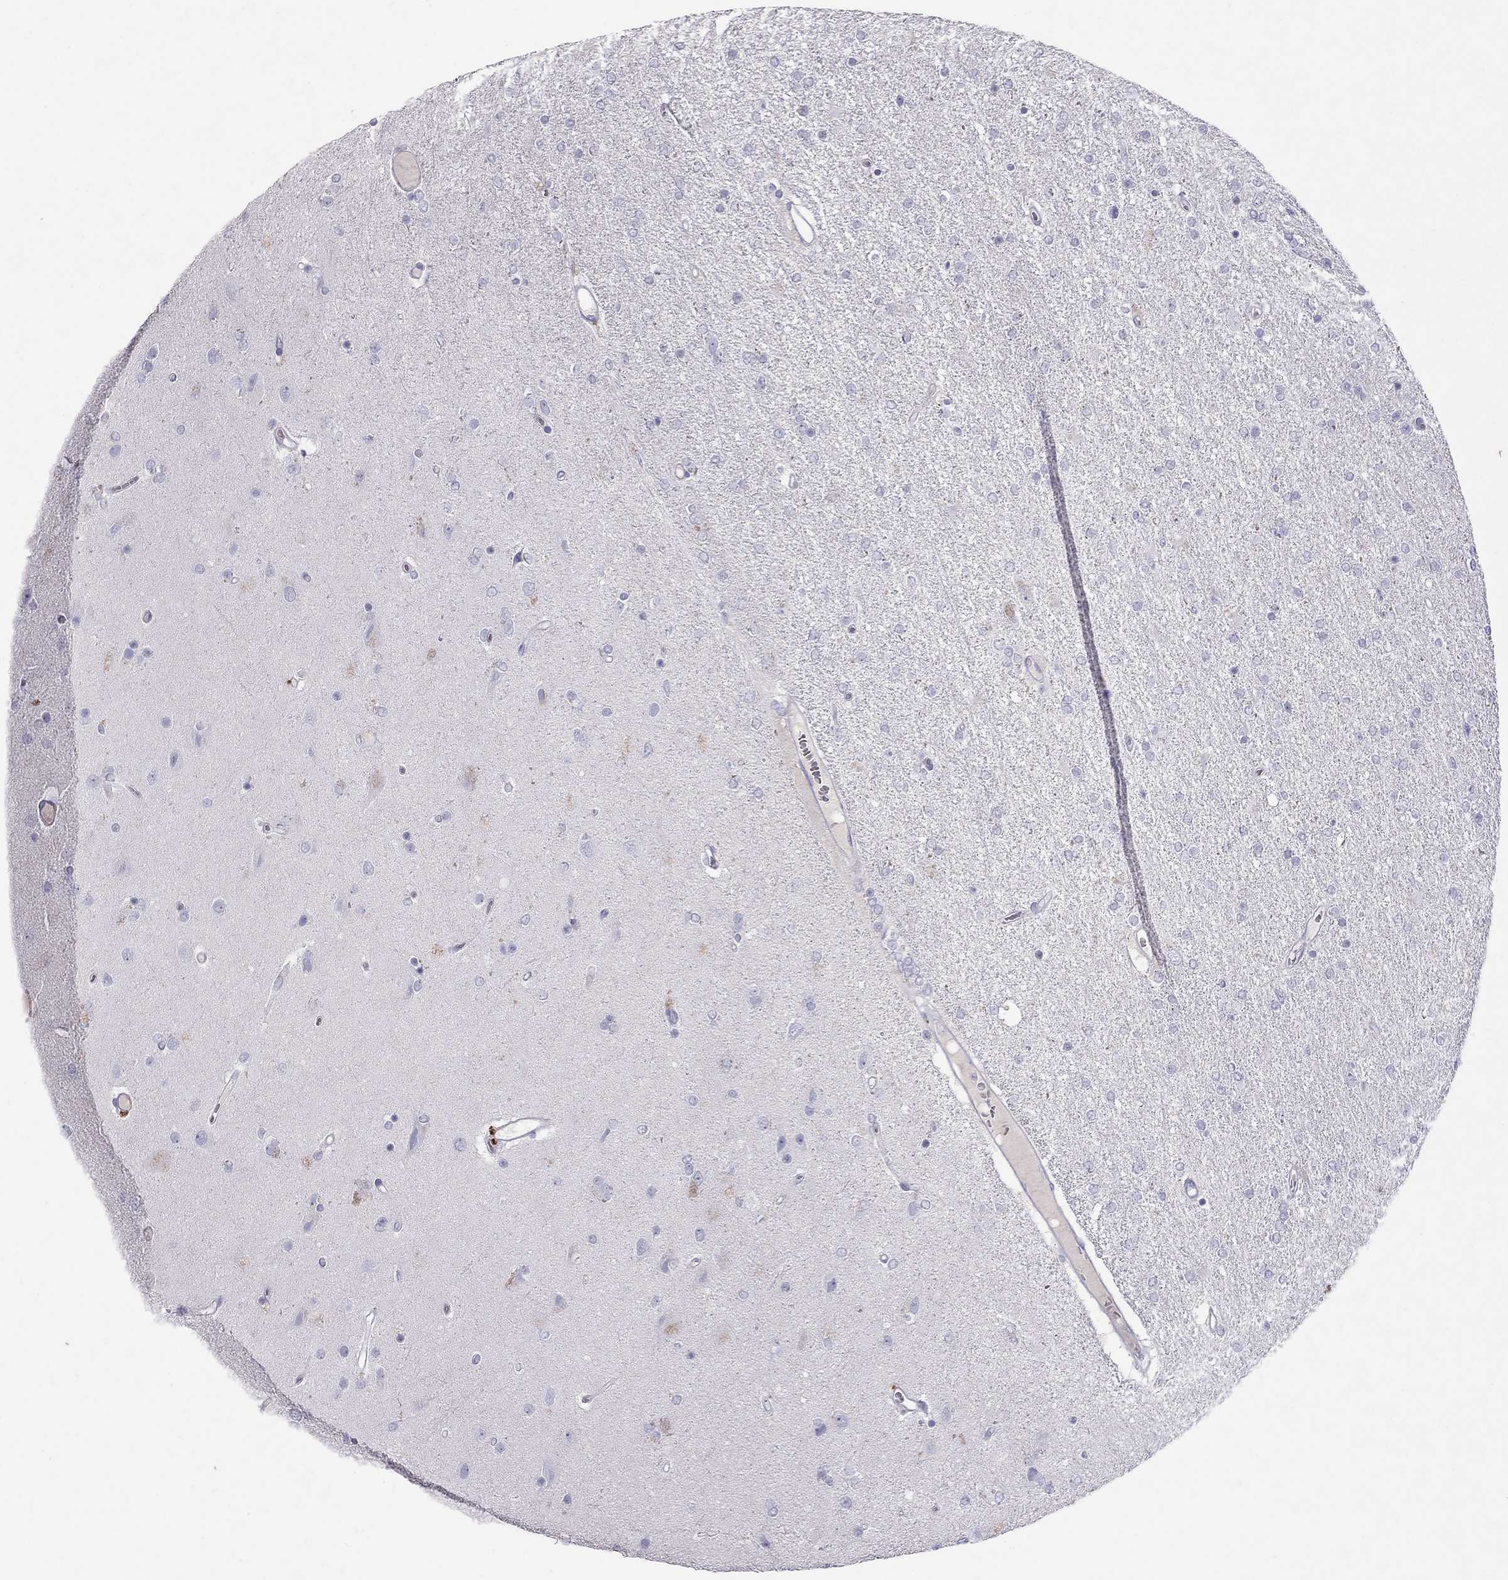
{"staining": {"intensity": "negative", "quantity": "none", "location": "none"}, "tissue": "glioma", "cell_type": "Tumor cells", "image_type": "cancer", "snomed": [{"axis": "morphology", "description": "Glioma, malignant, High grade"}, {"axis": "topography", "description": "Cerebral cortex"}], "caption": "Immunohistochemistry (IHC) micrograph of neoplastic tissue: malignant glioma (high-grade) stained with DAB exhibits no significant protein positivity in tumor cells.", "gene": "MUC16", "patient": {"sex": "male", "age": 70}}